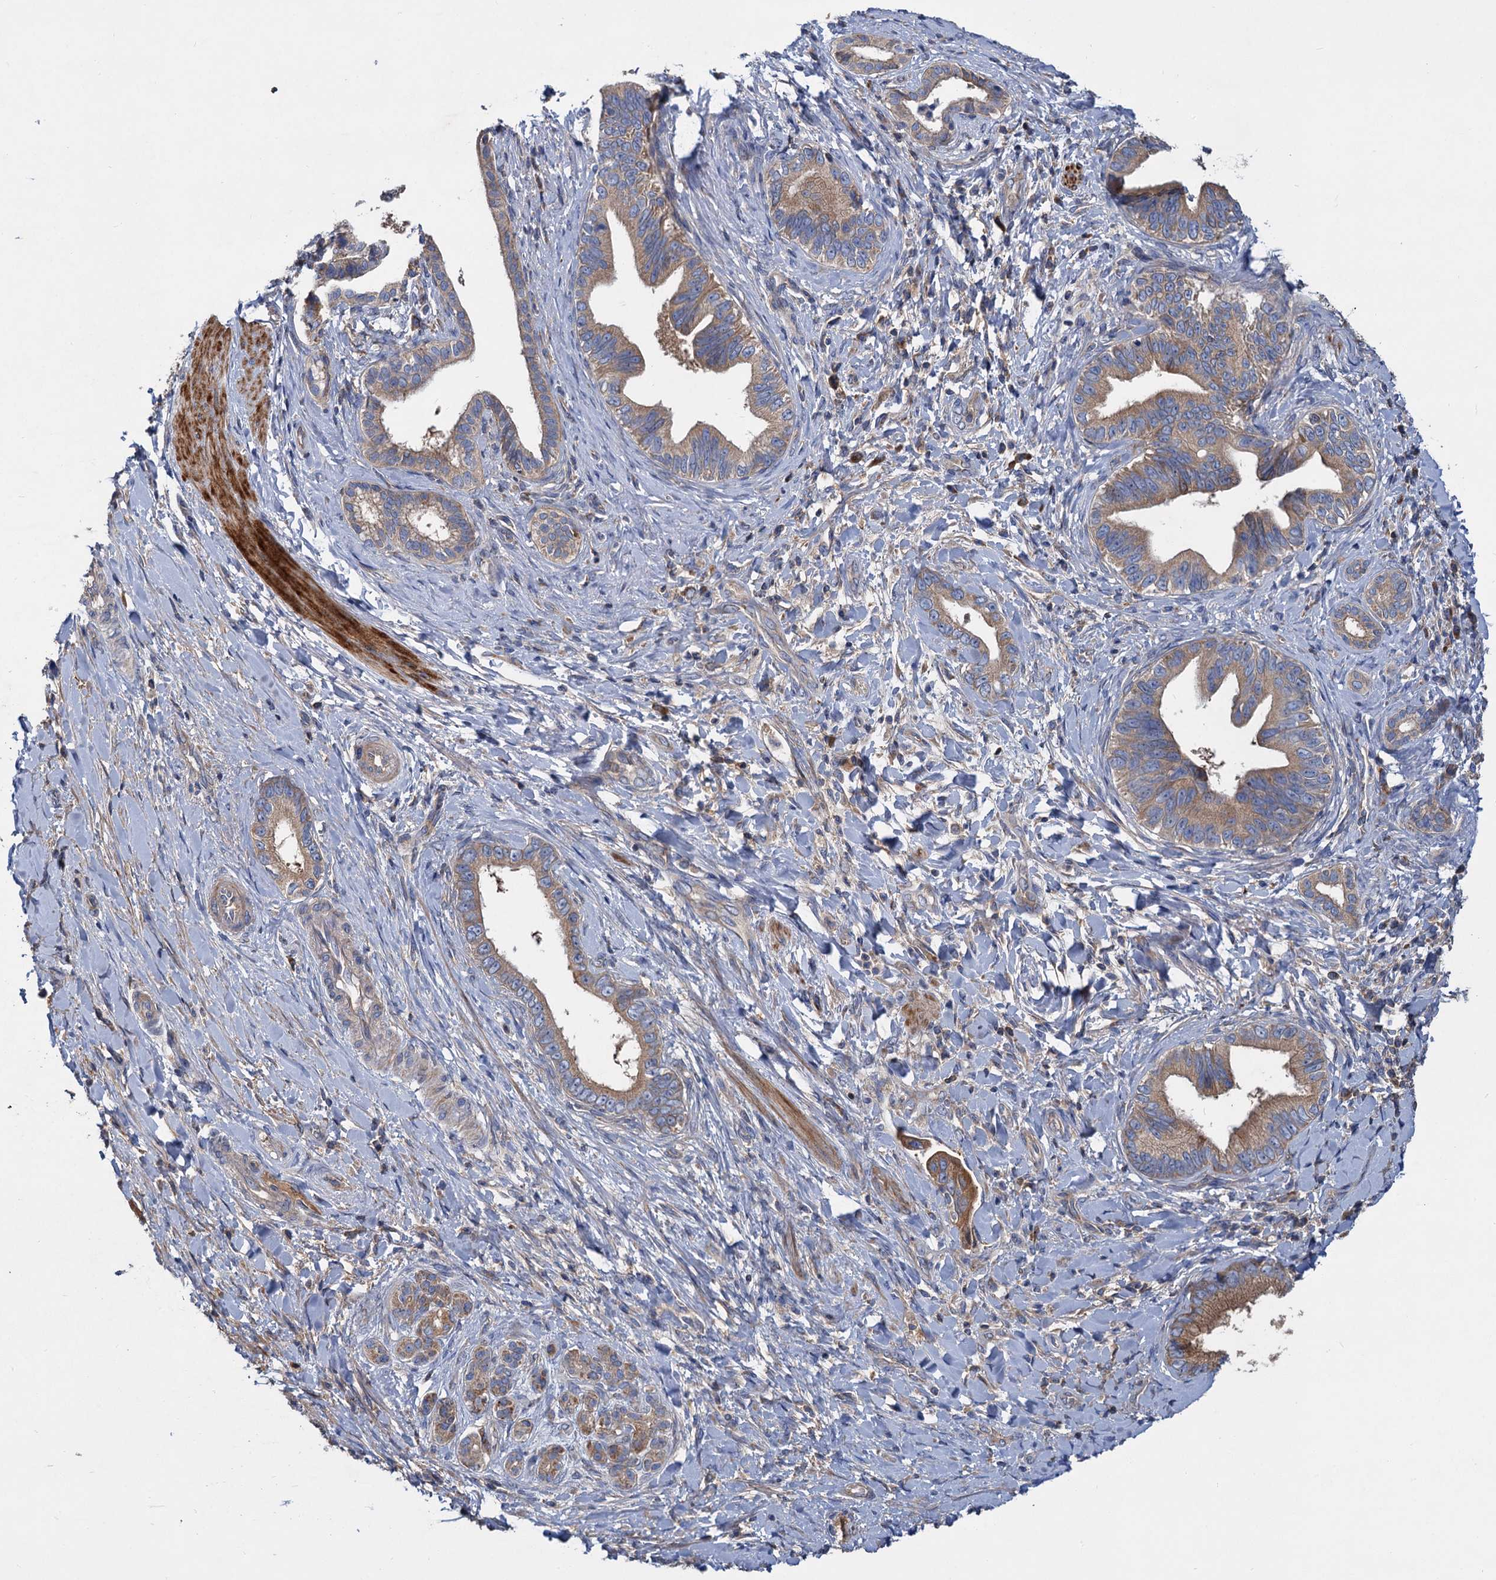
{"staining": {"intensity": "moderate", "quantity": ">75%", "location": "cytoplasmic/membranous"}, "tissue": "pancreatic cancer", "cell_type": "Tumor cells", "image_type": "cancer", "snomed": [{"axis": "morphology", "description": "Adenocarcinoma, NOS"}, {"axis": "topography", "description": "Pancreas"}], "caption": "Protein analysis of pancreatic adenocarcinoma tissue reveals moderate cytoplasmic/membranous positivity in approximately >75% of tumor cells.", "gene": "ALKBH7", "patient": {"sex": "female", "age": 55}}